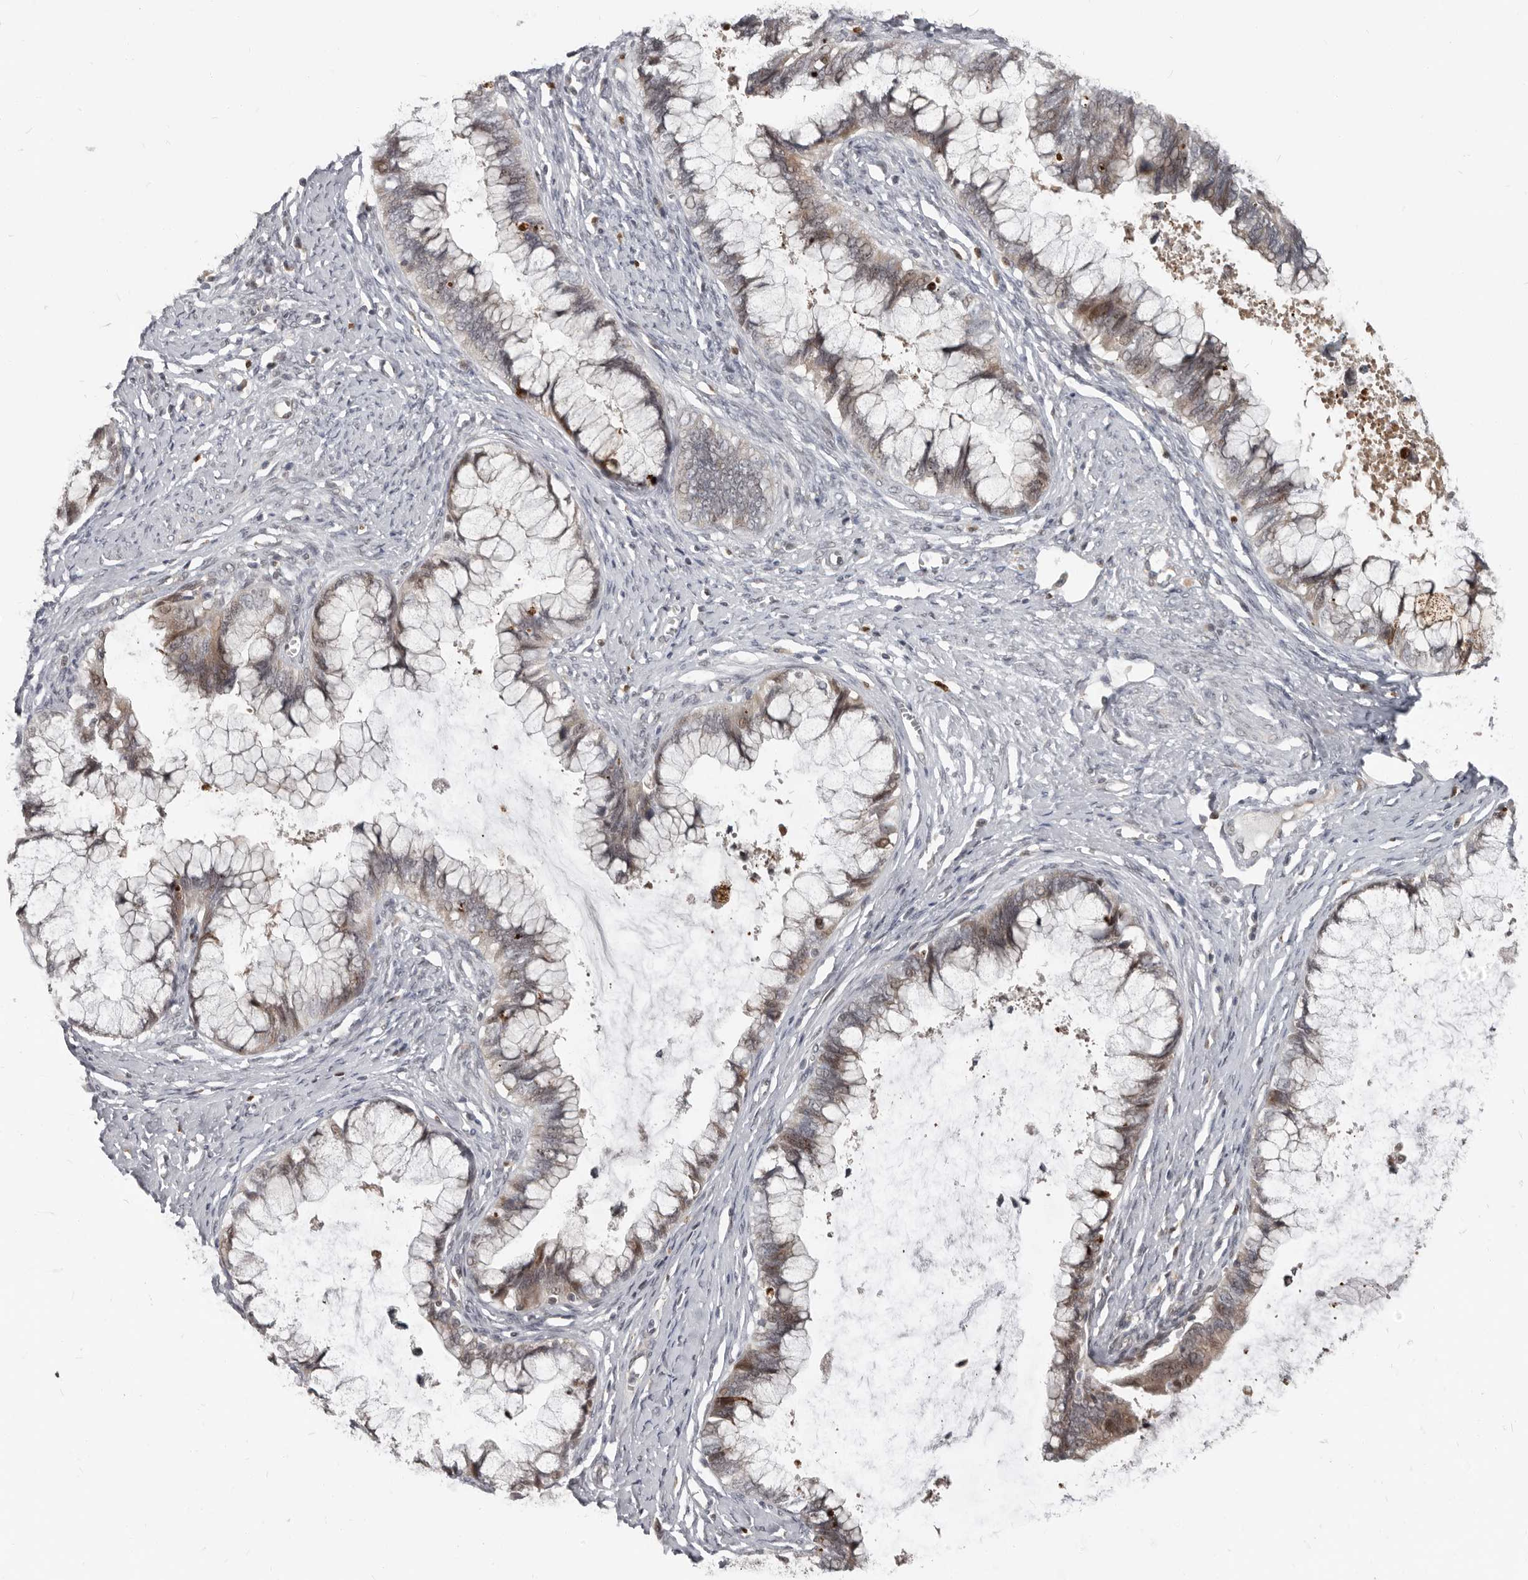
{"staining": {"intensity": "weak", "quantity": "25%-75%", "location": "cytoplasmic/membranous"}, "tissue": "cervical cancer", "cell_type": "Tumor cells", "image_type": "cancer", "snomed": [{"axis": "morphology", "description": "Adenocarcinoma, NOS"}, {"axis": "topography", "description": "Cervix"}], "caption": "Cervical cancer (adenocarcinoma) tissue shows weak cytoplasmic/membranous staining in approximately 25%-75% of tumor cells", "gene": "APOL6", "patient": {"sex": "female", "age": 44}}